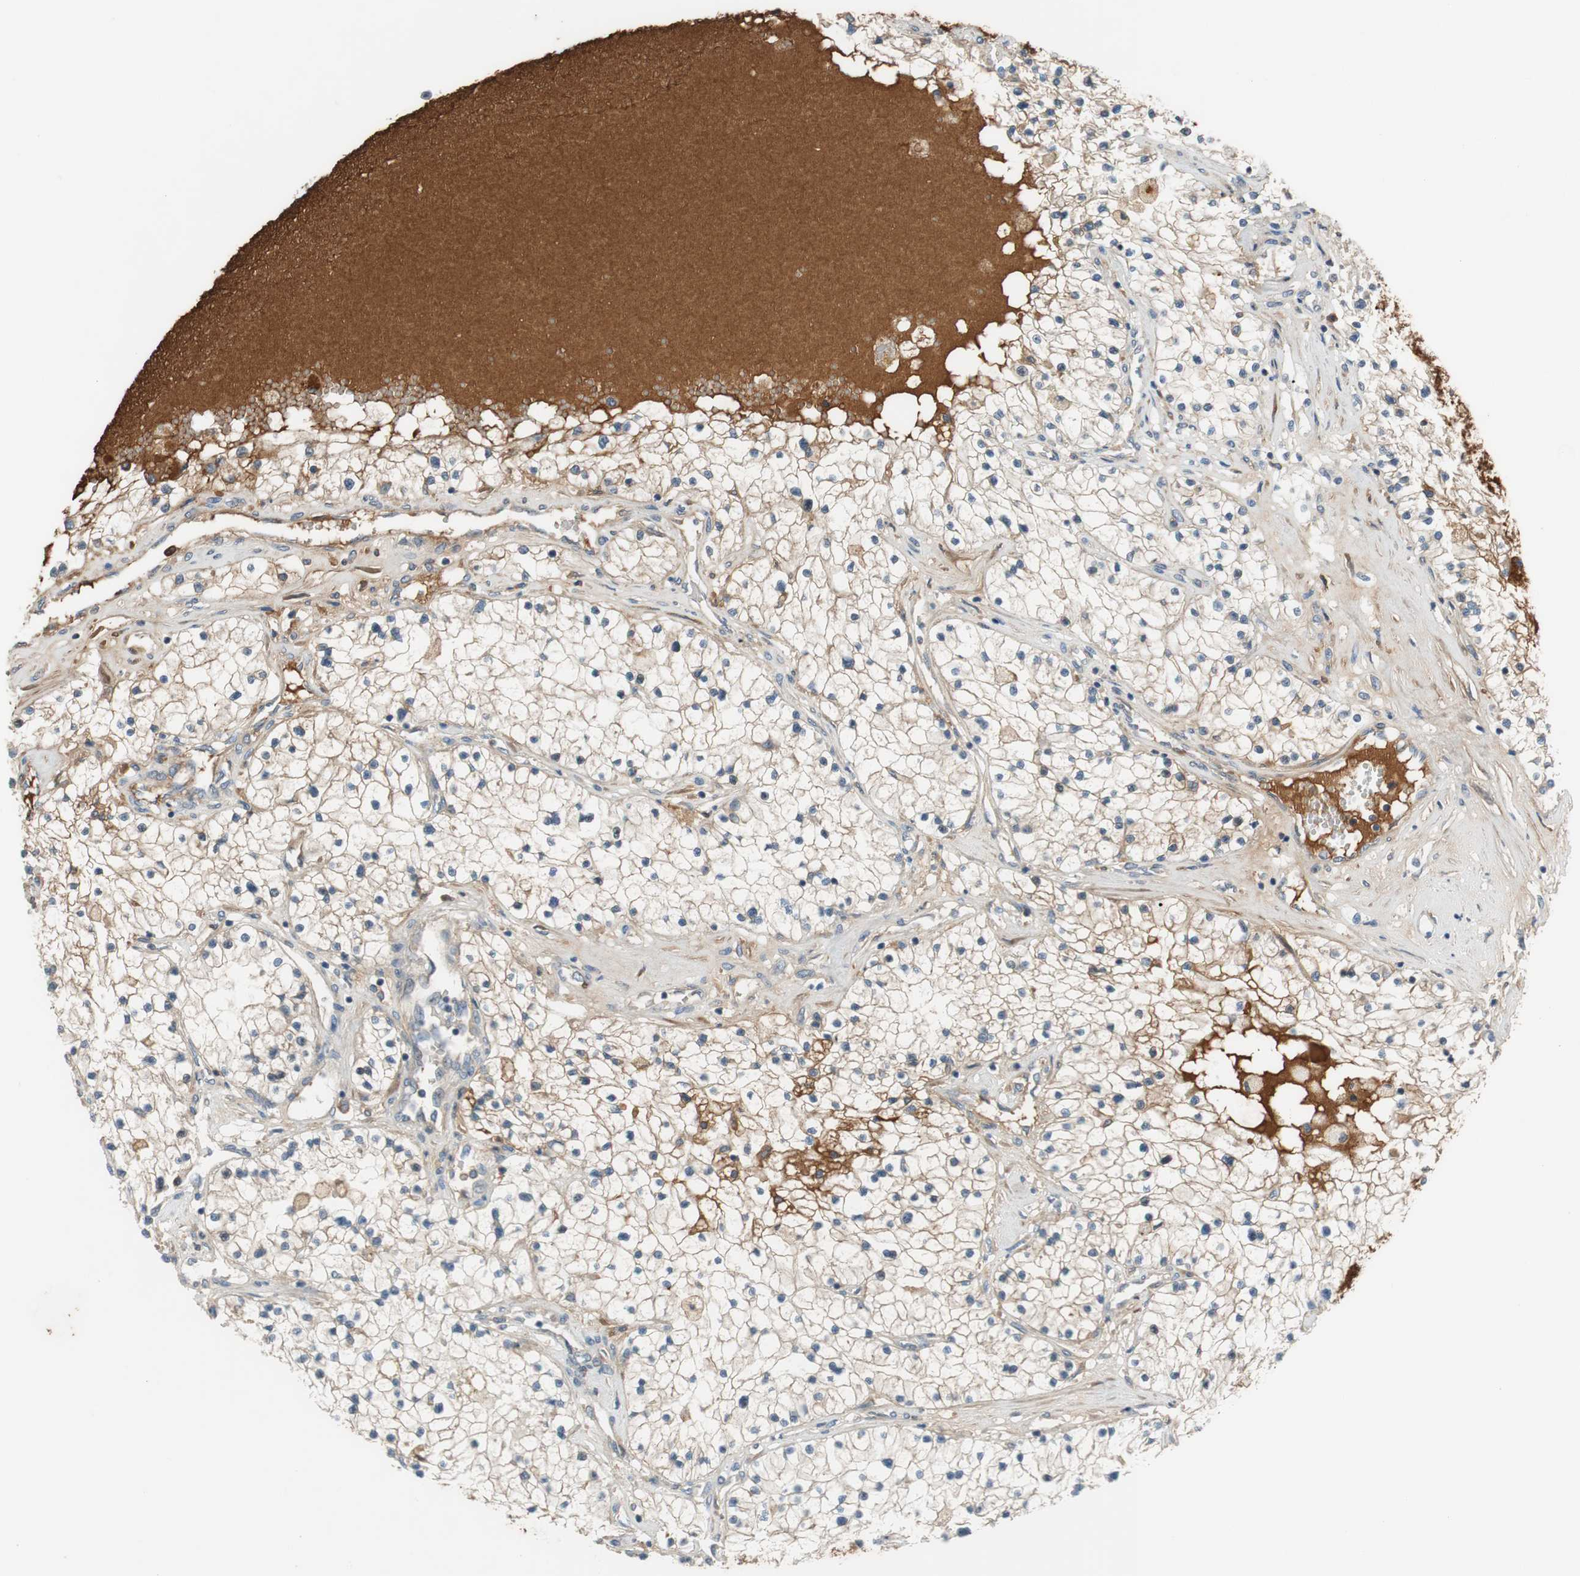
{"staining": {"intensity": "weak", "quantity": ">75%", "location": "cytoplasmic/membranous"}, "tissue": "renal cancer", "cell_type": "Tumor cells", "image_type": "cancer", "snomed": [{"axis": "morphology", "description": "Adenocarcinoma, NOS"}, {"axis": "topography", "description": "Kidney"}], "caption": "Protein expression analysis of human adenocarcinoma (renal) reveals weak cytoplasmic/membranous expression in approximately >75% of tumor cells. Using DAB (brown) and hematoxylin (blue) stains, captured at high magnification using brightfield microscopy.", "gene": "C4A", "patient": {"sex": "male", "age": 68}}